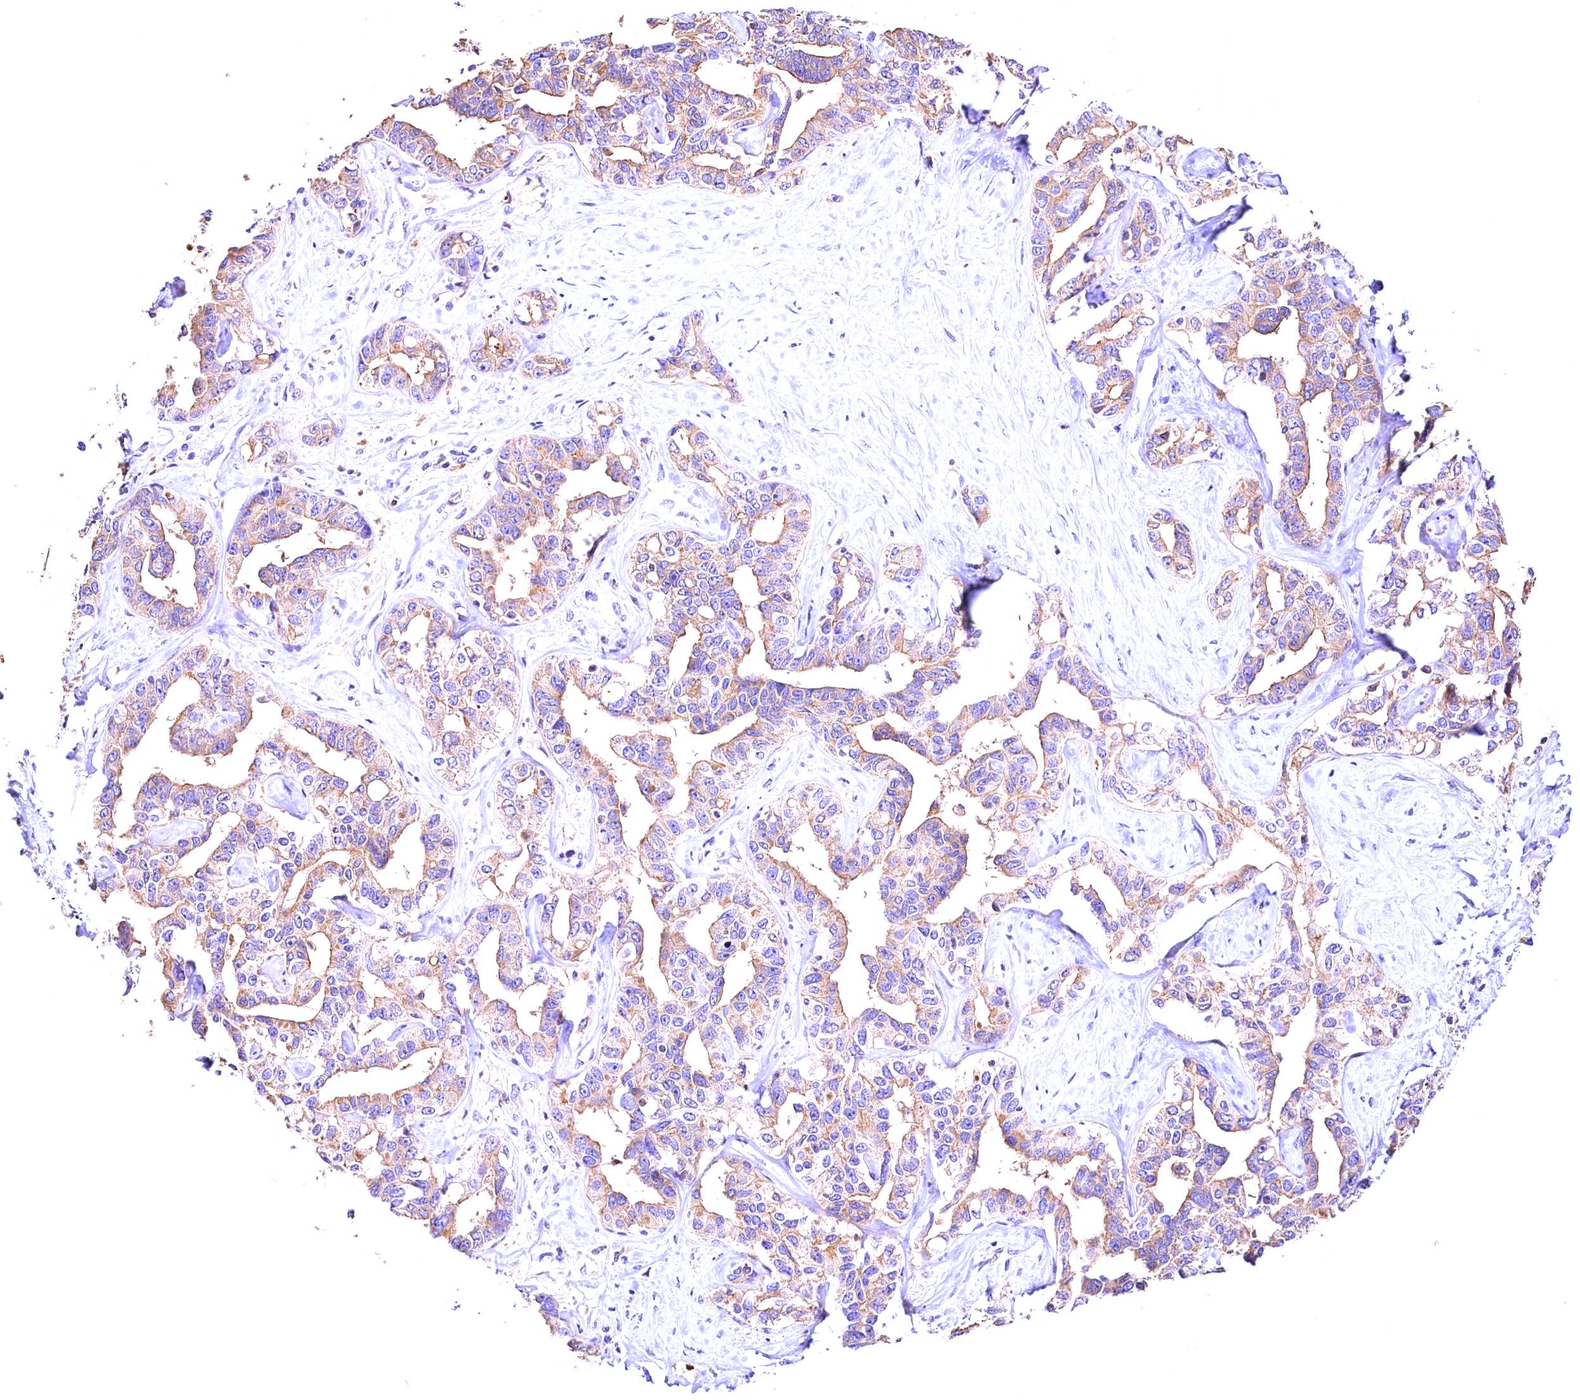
{"staining": {"intensity": "moderate", "quantity": "25%-75%", "location": "cytoplasmic/membranous"}, "tissue": "liver cancer", "cell_type": "Tumor cells", "image_type": "cancer", "snomed": [{"axis": "morphology", "description": "Cholangiocarcinoma"}, {"axis": "topography", "description": "Liver"}], "caption": "An image showing moderate cytoplasmic/membranous staining in approximately 25%-75% of tumor cells in cholangiocarcinoma (liver), as visualized by brown immunohistochemical staining.", "gene": "ARMC6", "patient": {"sex": "male", "age": 59}}